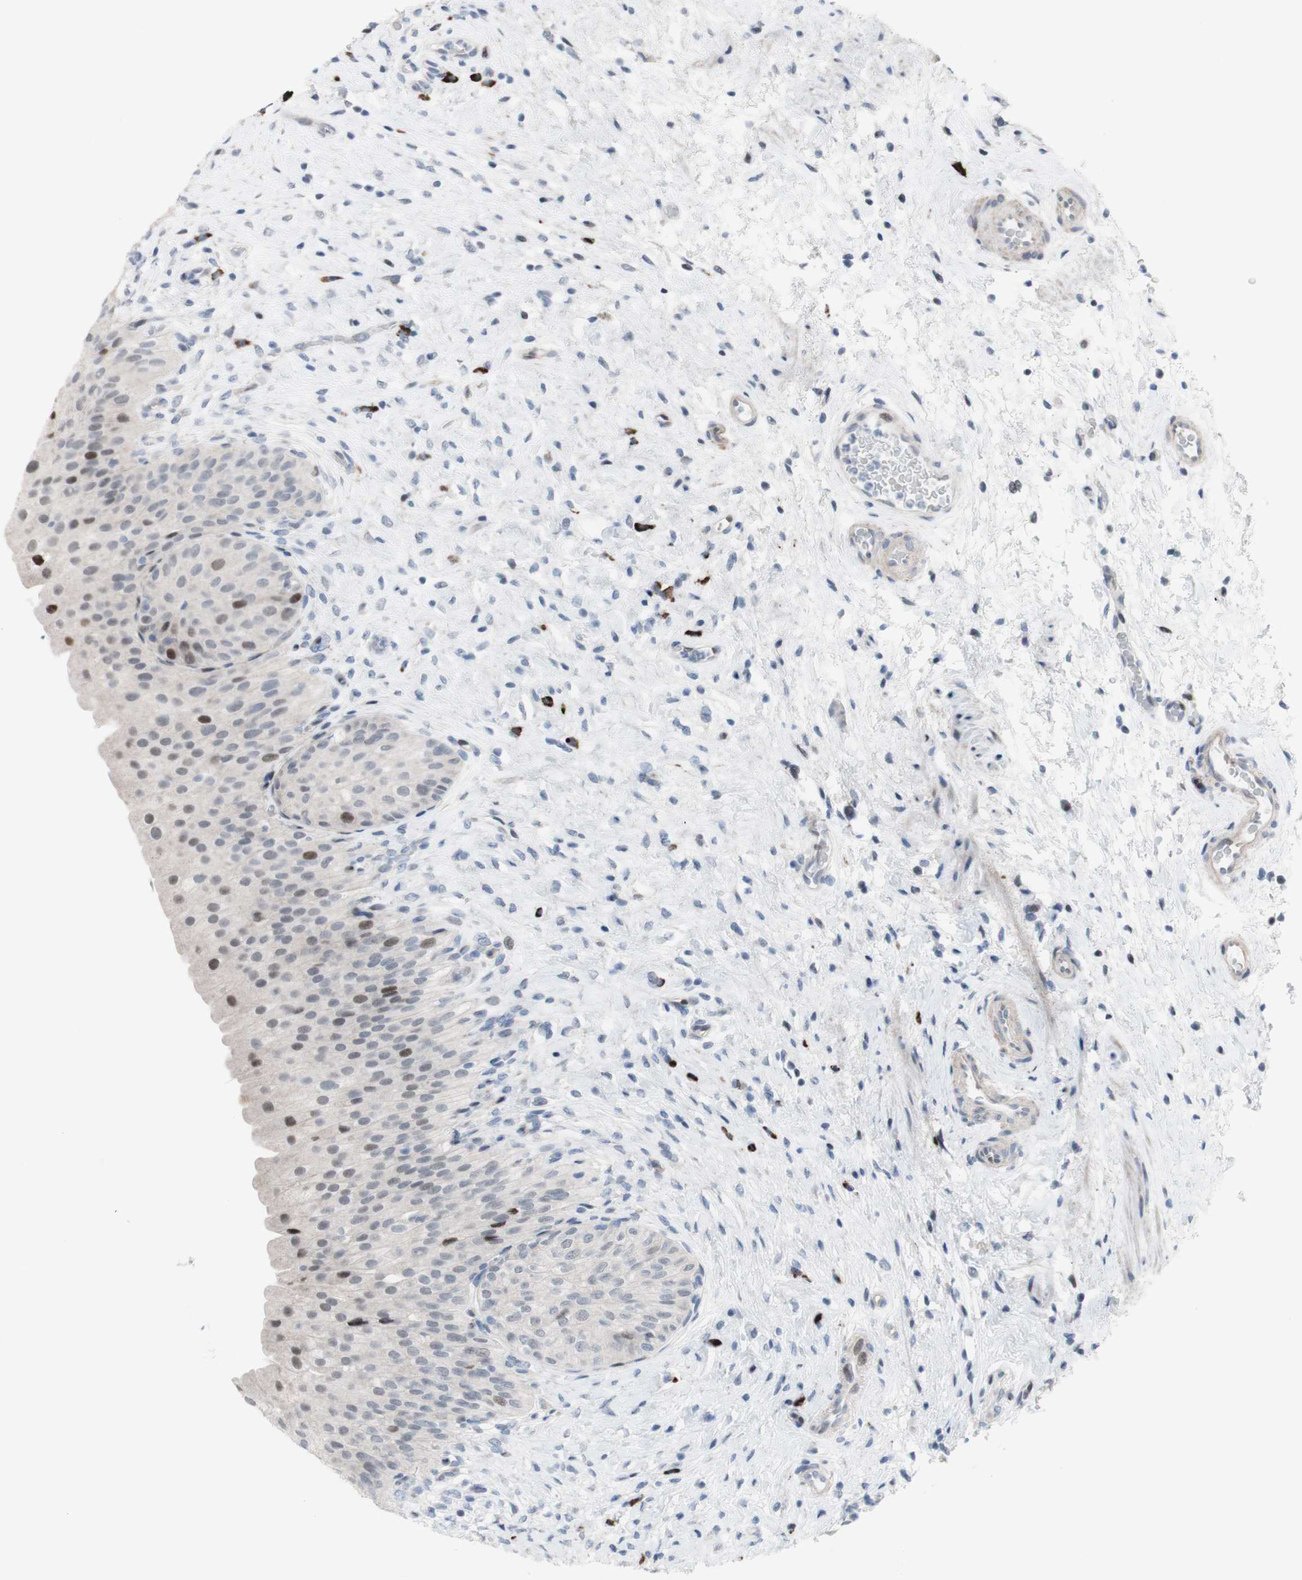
{"staining": {"intensity": "moderate", "quantity": "<25%", "location": "nuclear"}, "tissue": "urinary bladder", "cell_type": "Urothelial cells", "image_type": "normal", "snomed": [{"axis": "morphology", "description": "Normal tissue, NOS"}, {"axis": "morphology", "description": "Urothelial carcinoma, High grade"}, {"axis": "topography", "description": "Urinary bladder"}], "caption": "Moderate nuclear protein staining is present in approximately <25% of urothelial cells in urinary bladder. (DAB (3,3'-diaminobenzidine) IHC, brown staining for protein, blue staining for nuclei).", "gene": "PHTF2", "patient": {"sex": "male", "age": 46}}